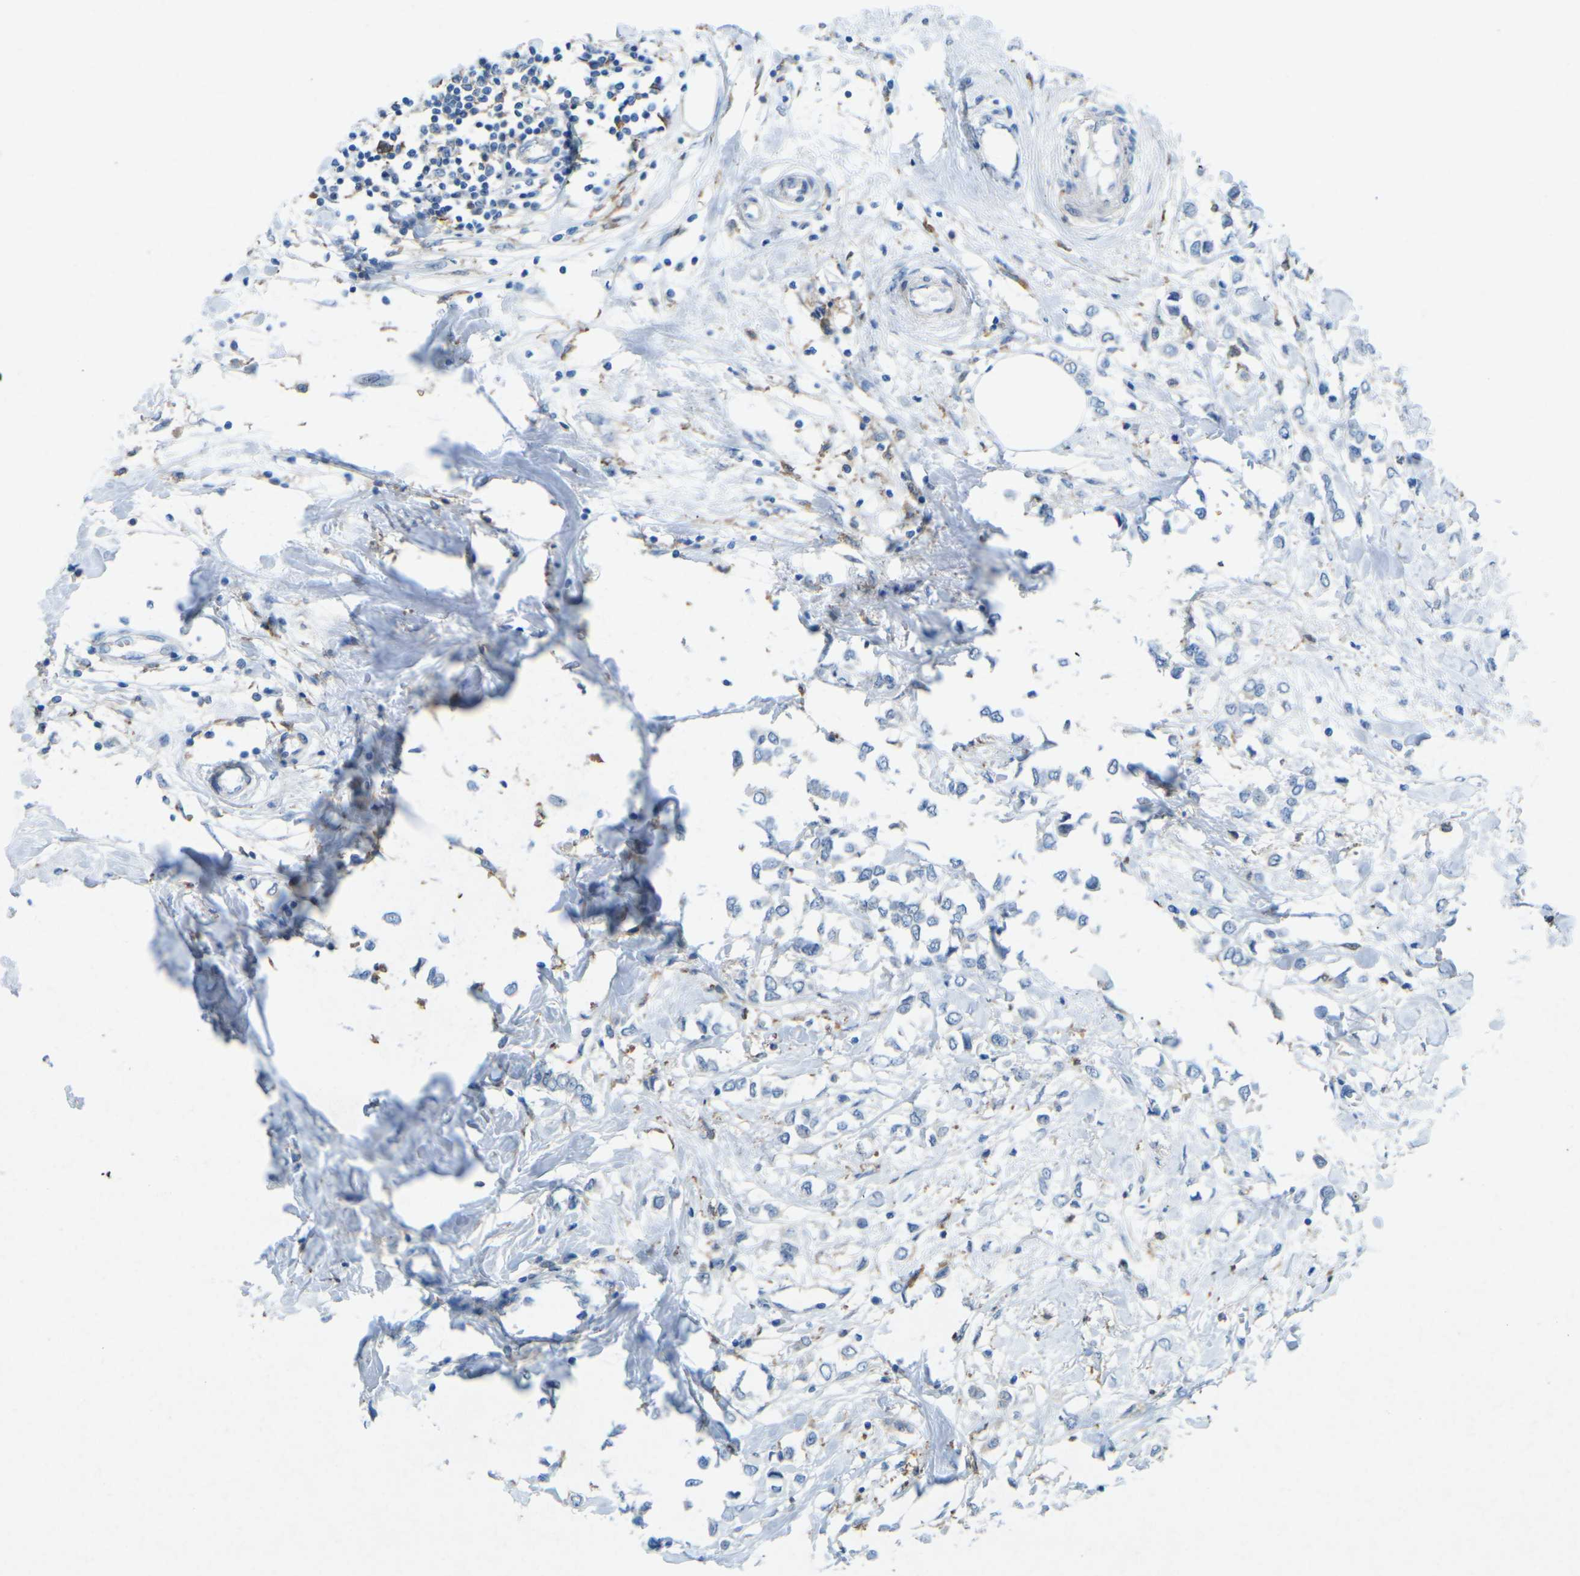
{"staining": {"intensity": "negative", "quantity": "none", "location": "none"}, "tissue": "breast cancer", "cell_type": "Tumor cells", "image_type": "cancer", "snomed": [{"axis": "morphology", "description": "Lobular carcinoma"}, {"axis": "topography", "description": "Breast"}], "caption": "Tumor cells are negative for protein expression in human lobular carcinoma (breast).", "gene": "STK11", "patient": {"sex": "female", "age": 51}}